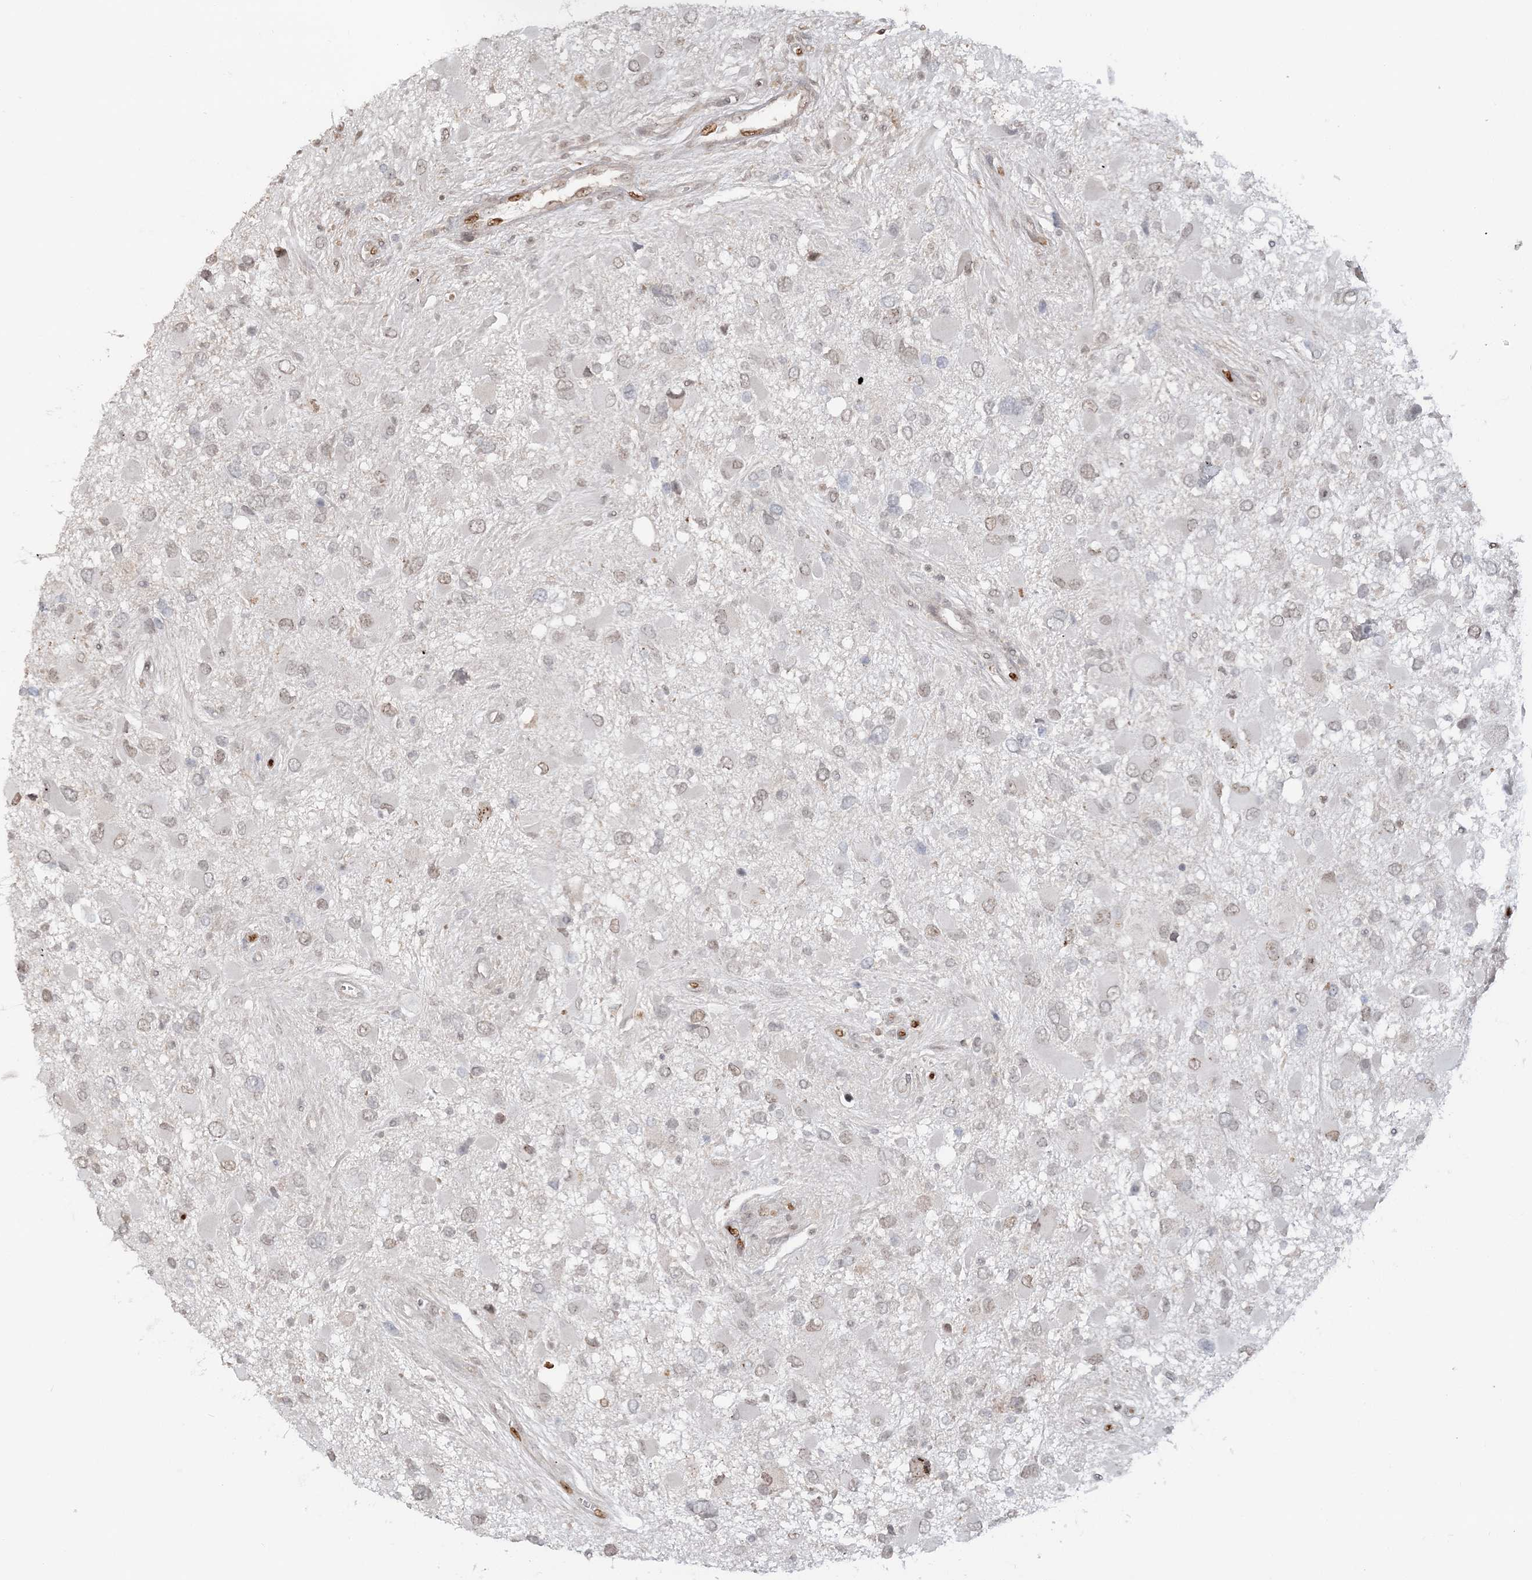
{"staining": {"intensity": "weak", "quantity": "25%-75%", "location": "nuclear"}, "tissue": "glioma", "cell_type": "Tumor cells", "image_type": "cancer", "snomed": [{"axis": "morphology", "description": "Glioma, malignant, High grade"}, {"axis": "topography", "description": "Brain"}], "caption": "High-magnification brightfield microscopy of malignant glioma (high-grade) stained with DAB (brown) and counterstained with hematoxylin (blue). tumor cells exhibit weak nuclear positivity is present in approximately25%-75% of cells. Immunohistochemistry stains the protein of interest in brown and the nuclei are stained blue.", "gene": "SUMO2", "patient": {"sex": "male", "age": 53}}